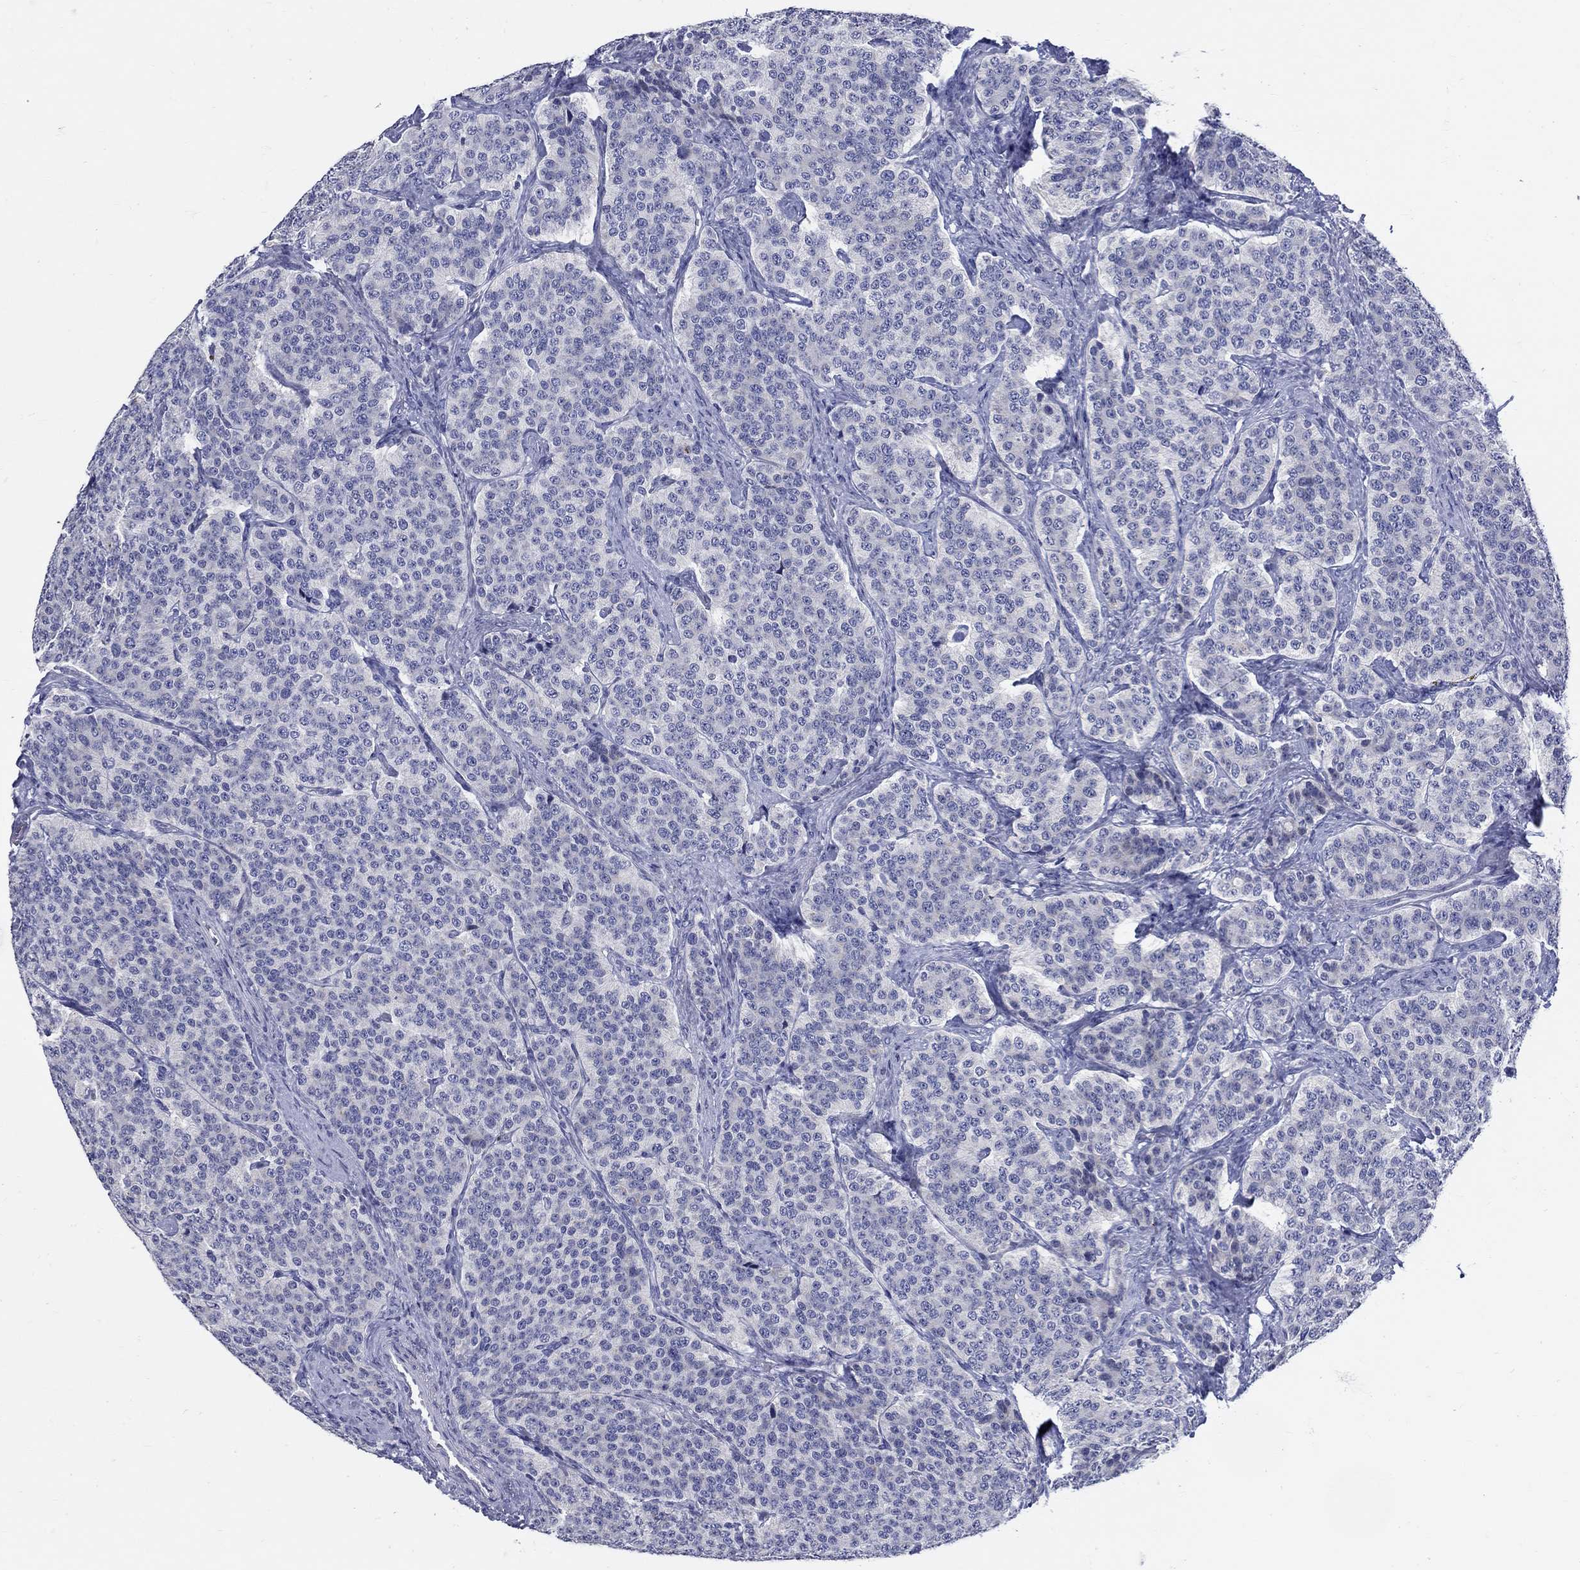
{"staining": {"intensity": "negative", "quantity": "none", "location": "none"}, "tissue": "carcinoid", "cell_type": "Tumor cells", "image_type": "cancer", "snomed": [{"axis": "morphology", "description": "Carcinoid, malignant, NOS"}, {"axis": "topography", "description": "Small intestine"}], "caption": "Protein analysis of carcinoid demonstrates no significant staining in tumor cells.", "gene": "CRYGS", "patient": {"sex": "female", "age": 58}}